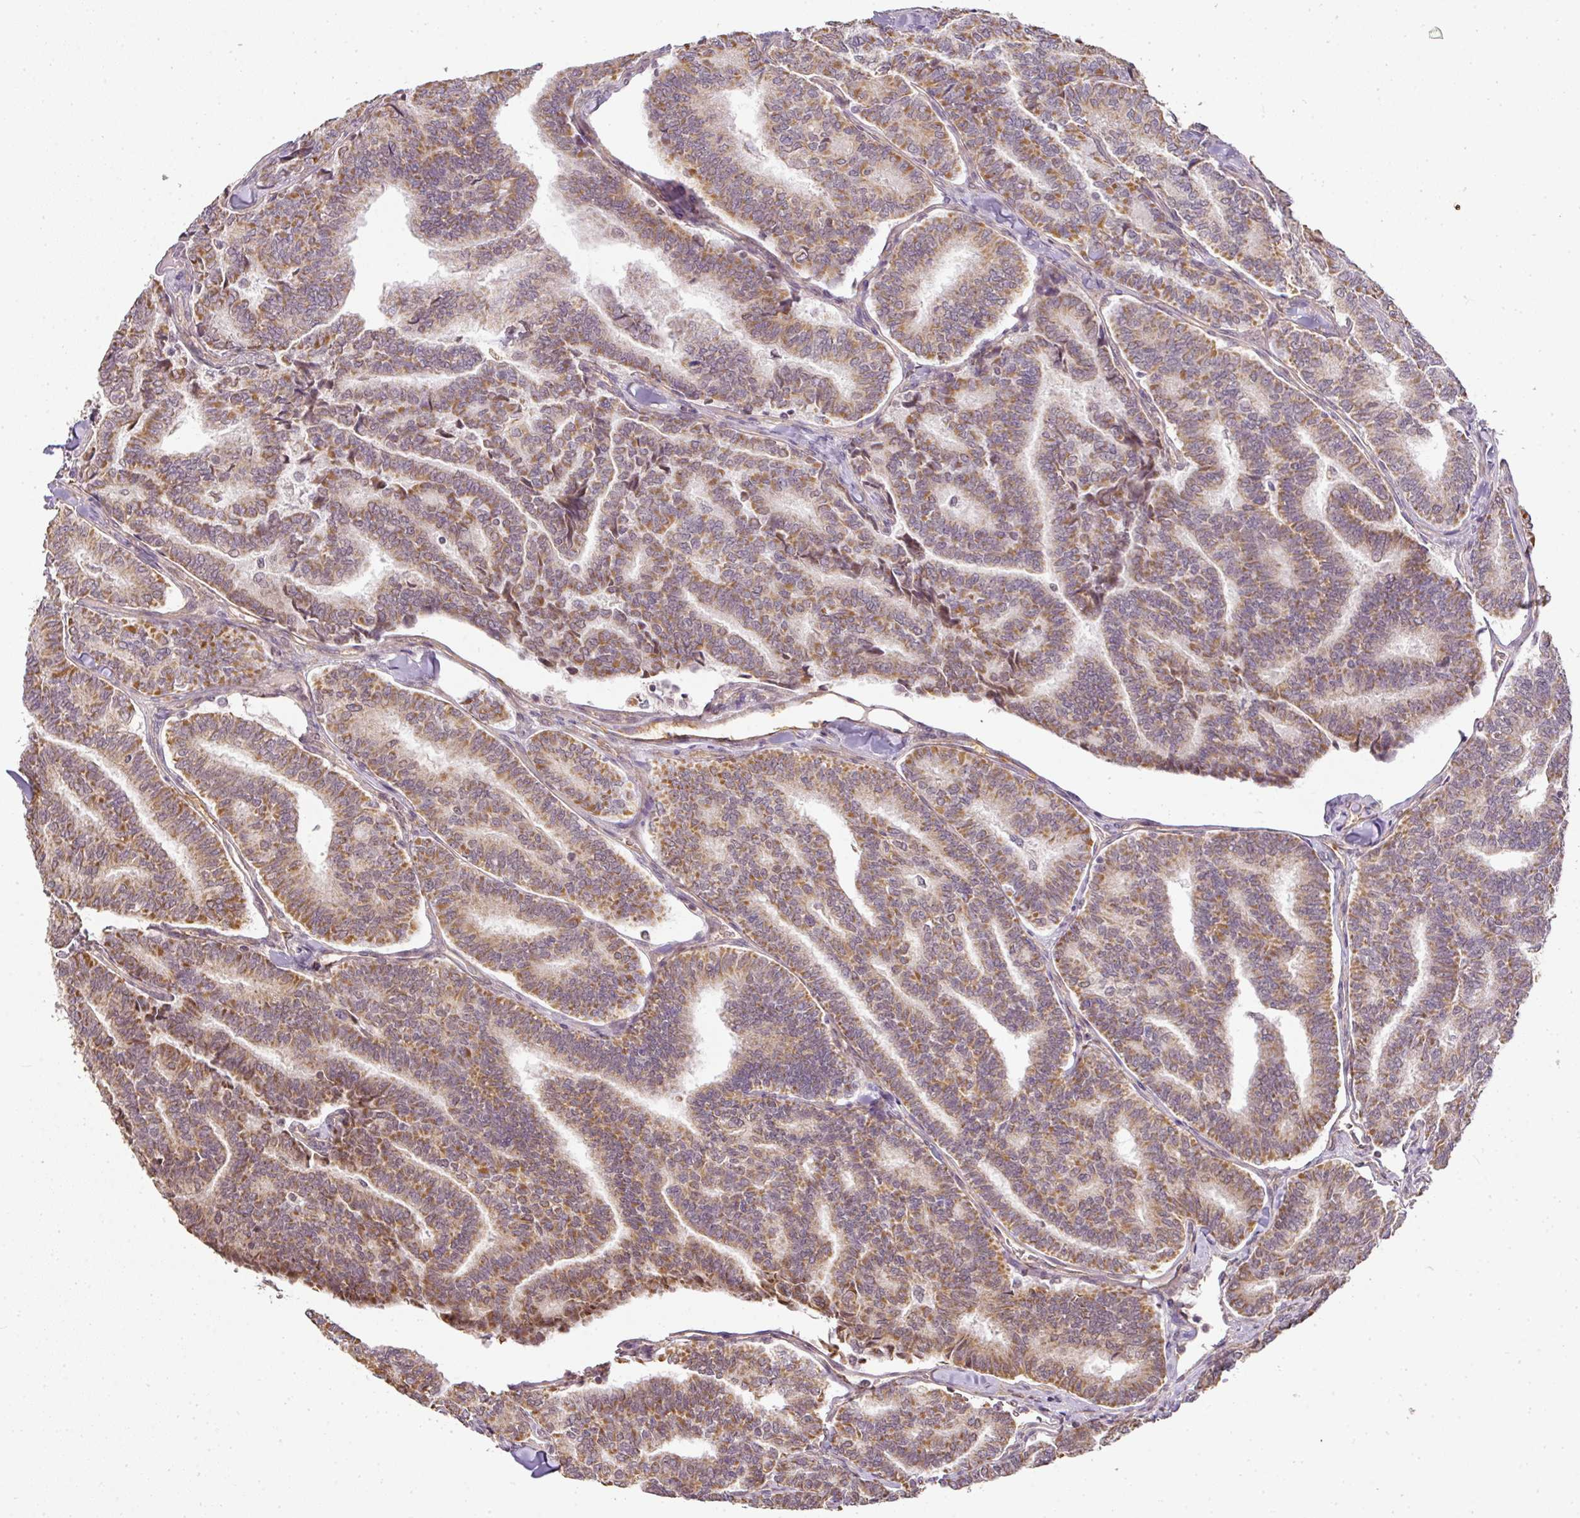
{"staining": {"intensity": "moderate", "quantity": ">75%", "location": "cytoplasmic/membranous"}, "tissue": "thyroid cancer", "cell_type": "Tumor cells", "image_type": "cancer", "snomed": [{"axis": "morphology", "description": "Papillary adenocarcinoma, NOS"}, {"axis": "topography", "description": "Thyroid gland"}], "caption": "Immunohistochemical staining of thyroid papillary adenocarcinoma reveals moderate cytoplasmic/membranous protein expression in approximately >75% of tumor cells.", "gene": "MYOM2", "patient": {"sex": "female", "age": 35}}